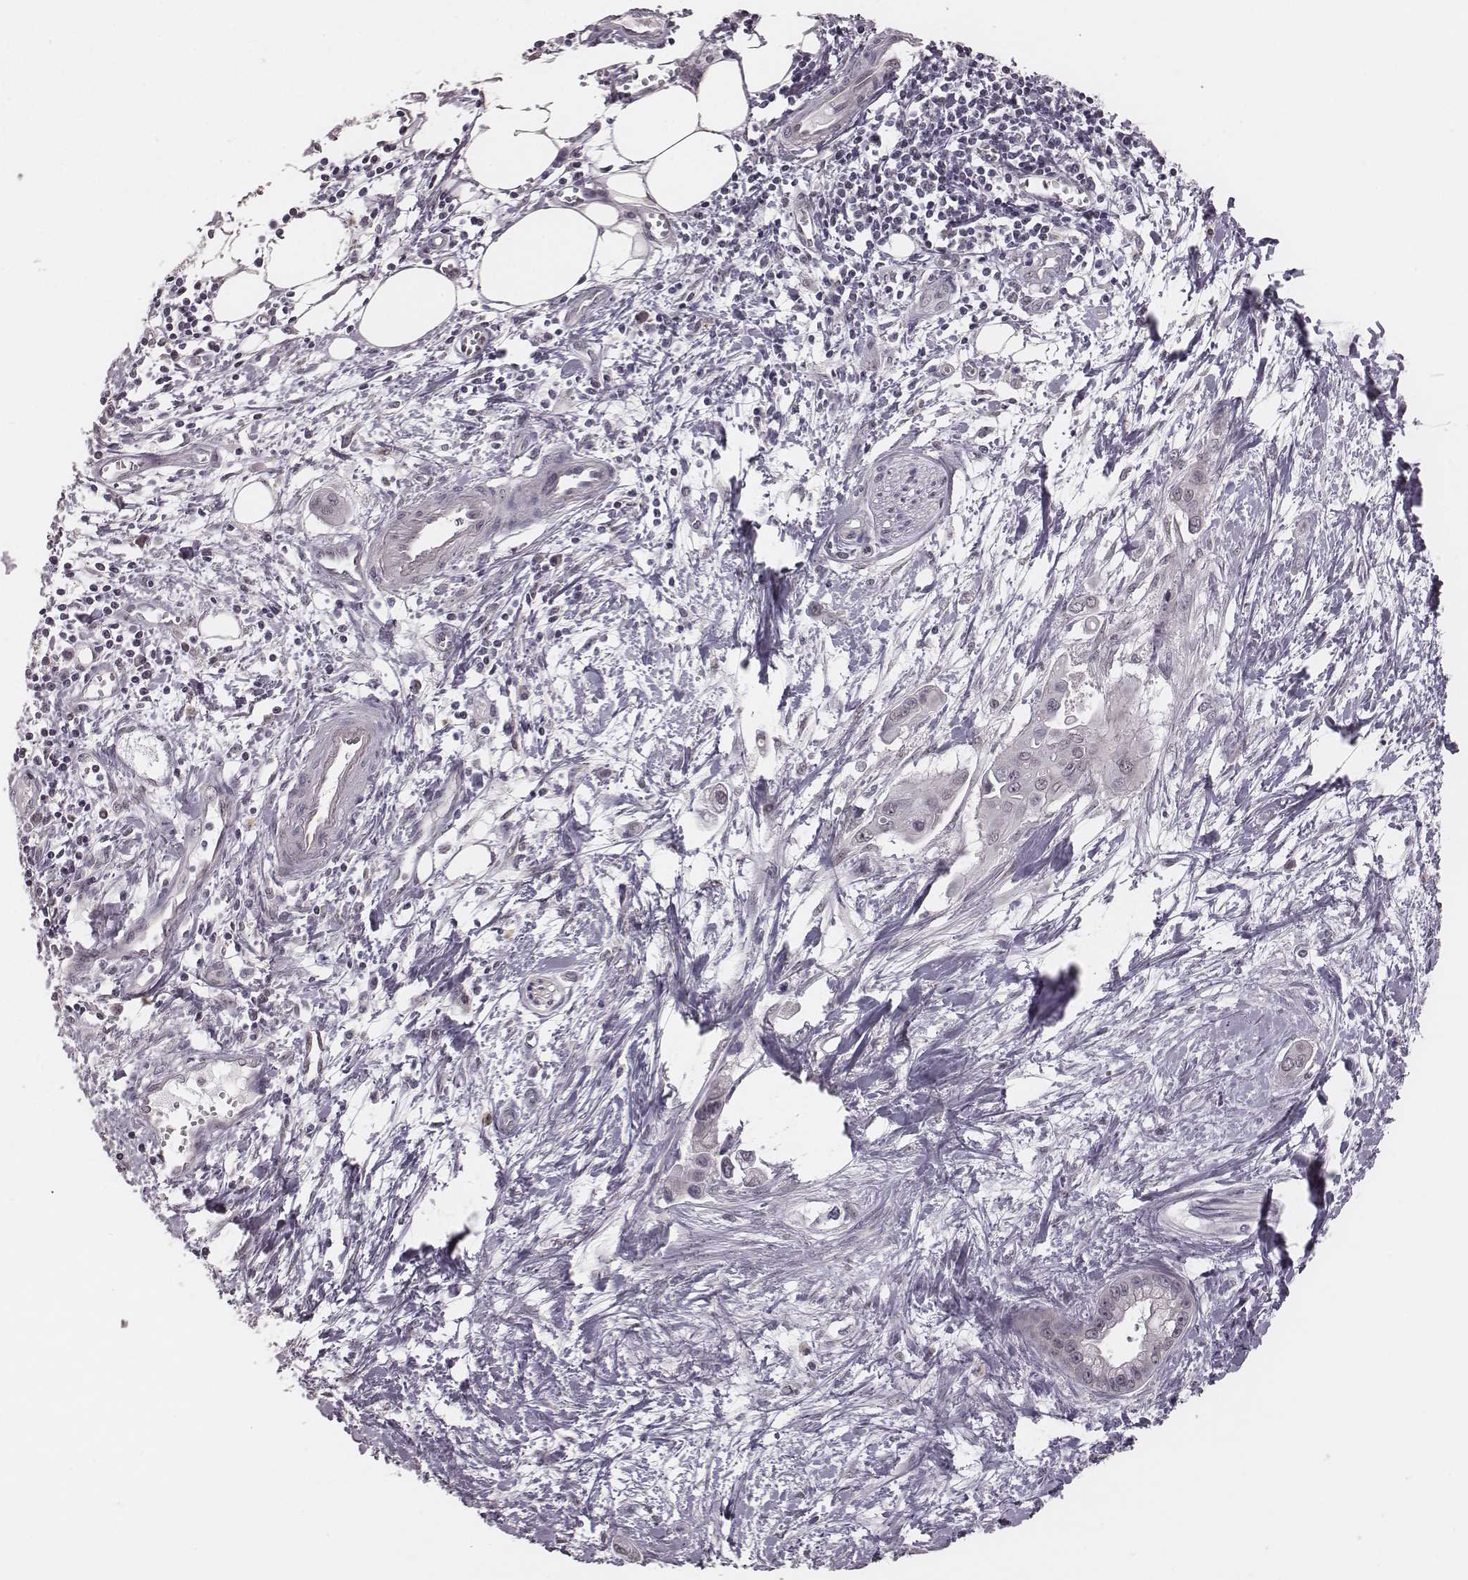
{"staining": {"intensity": "negative", "quantity": "none", "location": "none"}, "tissue": "pancreatic cancer", "cell_type": "Tumor cells", "image_type": "cancer", "snomed": [{"axis": "morphology", "description": "Adenocarcinoma, NOS"}, {"axis": "topography", "description": "Pancreas"}], "caption": "Human pancreatic cancer (adenocarcinoma) stained for a protein using IHC demonstrates no positivity in tumor cells.", "gene": "RPGRIP1", "patient": {"sex": "male", "age": 60}}